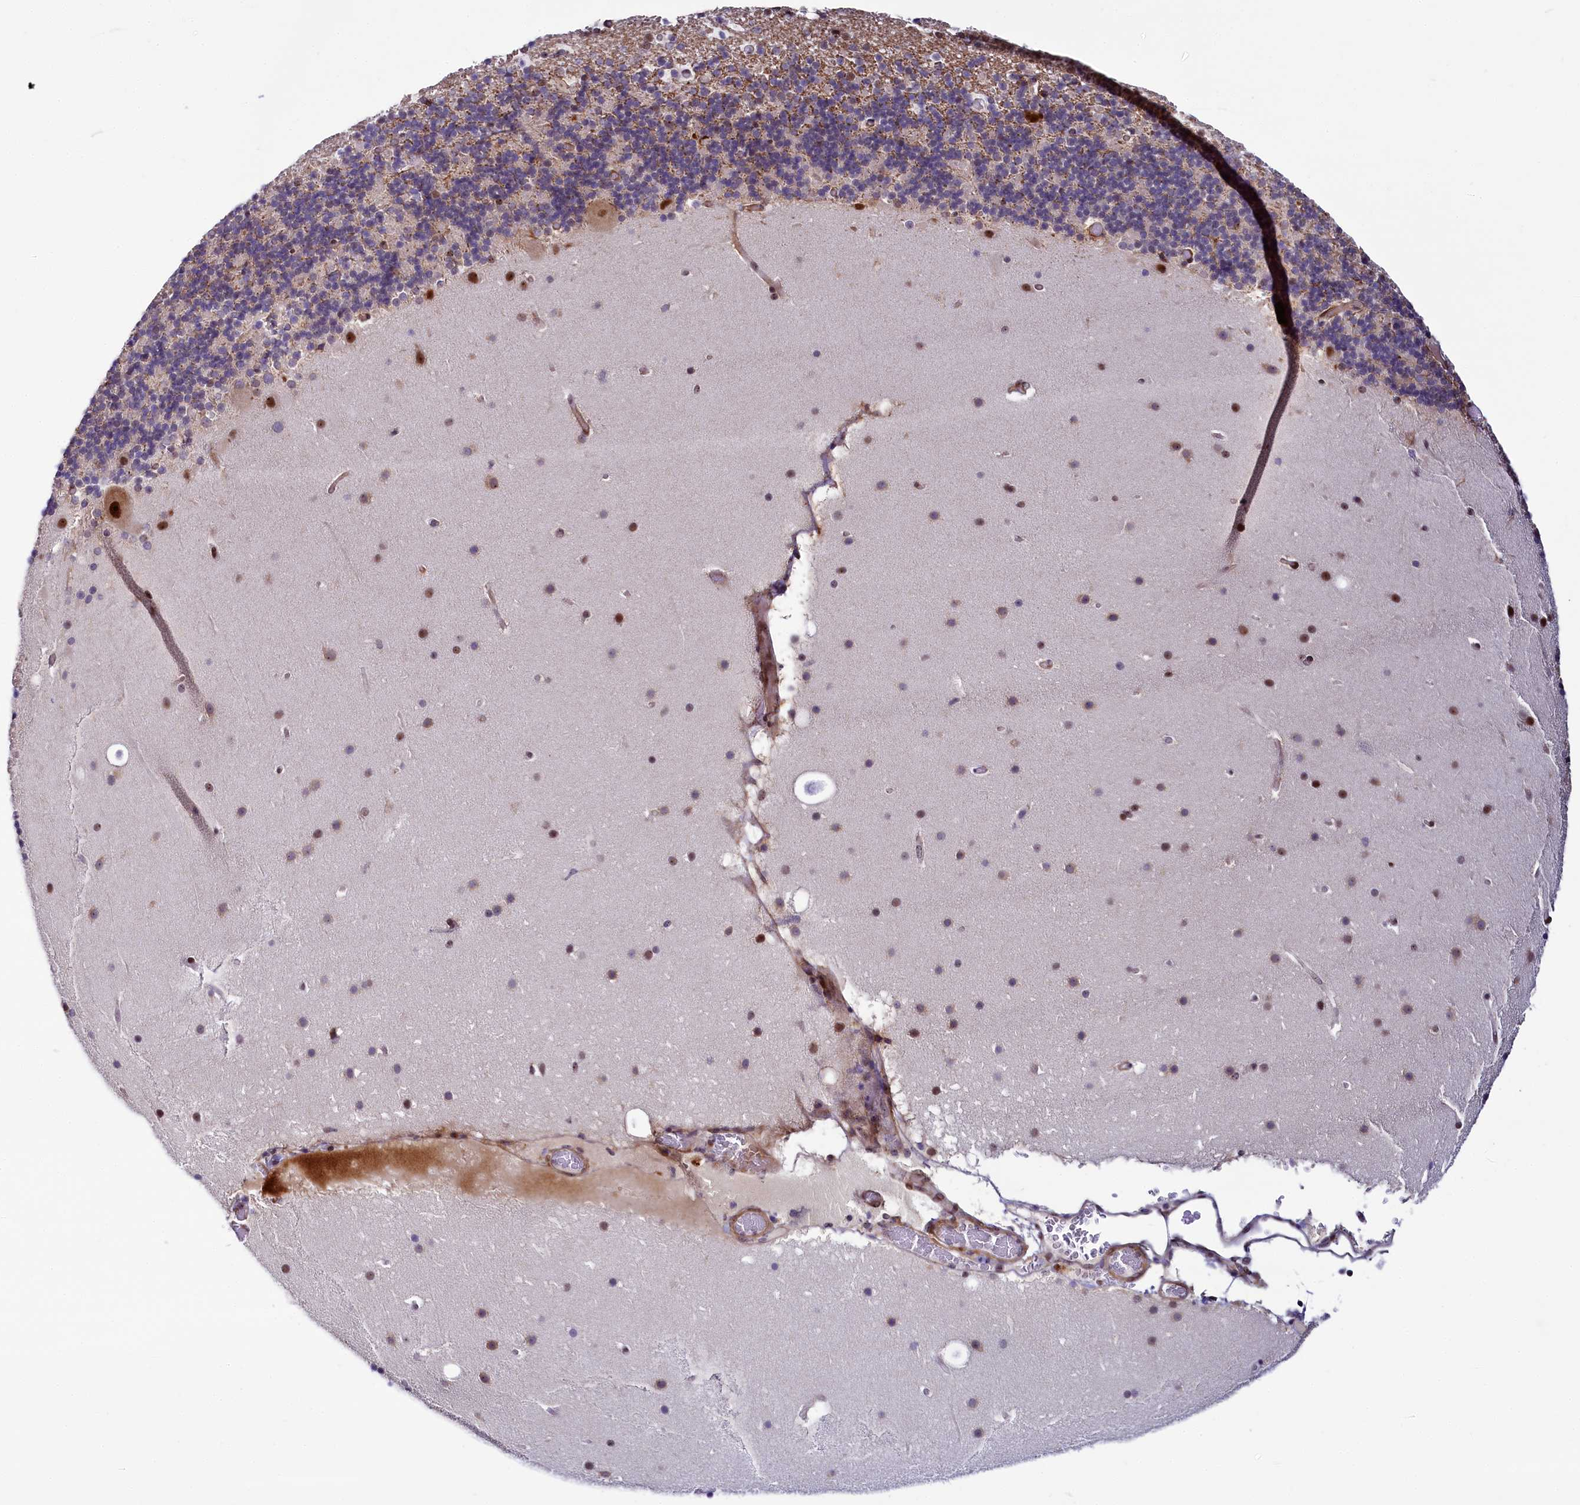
{"staining": {"intensity": "moderate", "quantity": "<25%", "location": "cytoplasmic/membranous,nuclear"}, "tissue": "cerebellum", "cell_type": "Cells in granular layer", "image_type": "normal", "snomed": [{"axis": "morphology", "description": "Normal tissue, NOS"}, {"axis": "topography", "description": "Cerebellum"}], "caption": "DAB (3,3'-diaminobenzidine) immunohistochemical staining of unremarkable cerebellum shows moderate cytoplasmic/membranous,nuclear protein positivity in approximately <25% of cells in granular layer.", "gene": "TCOF1", "patient": {"sex": "male", "age": 57}}